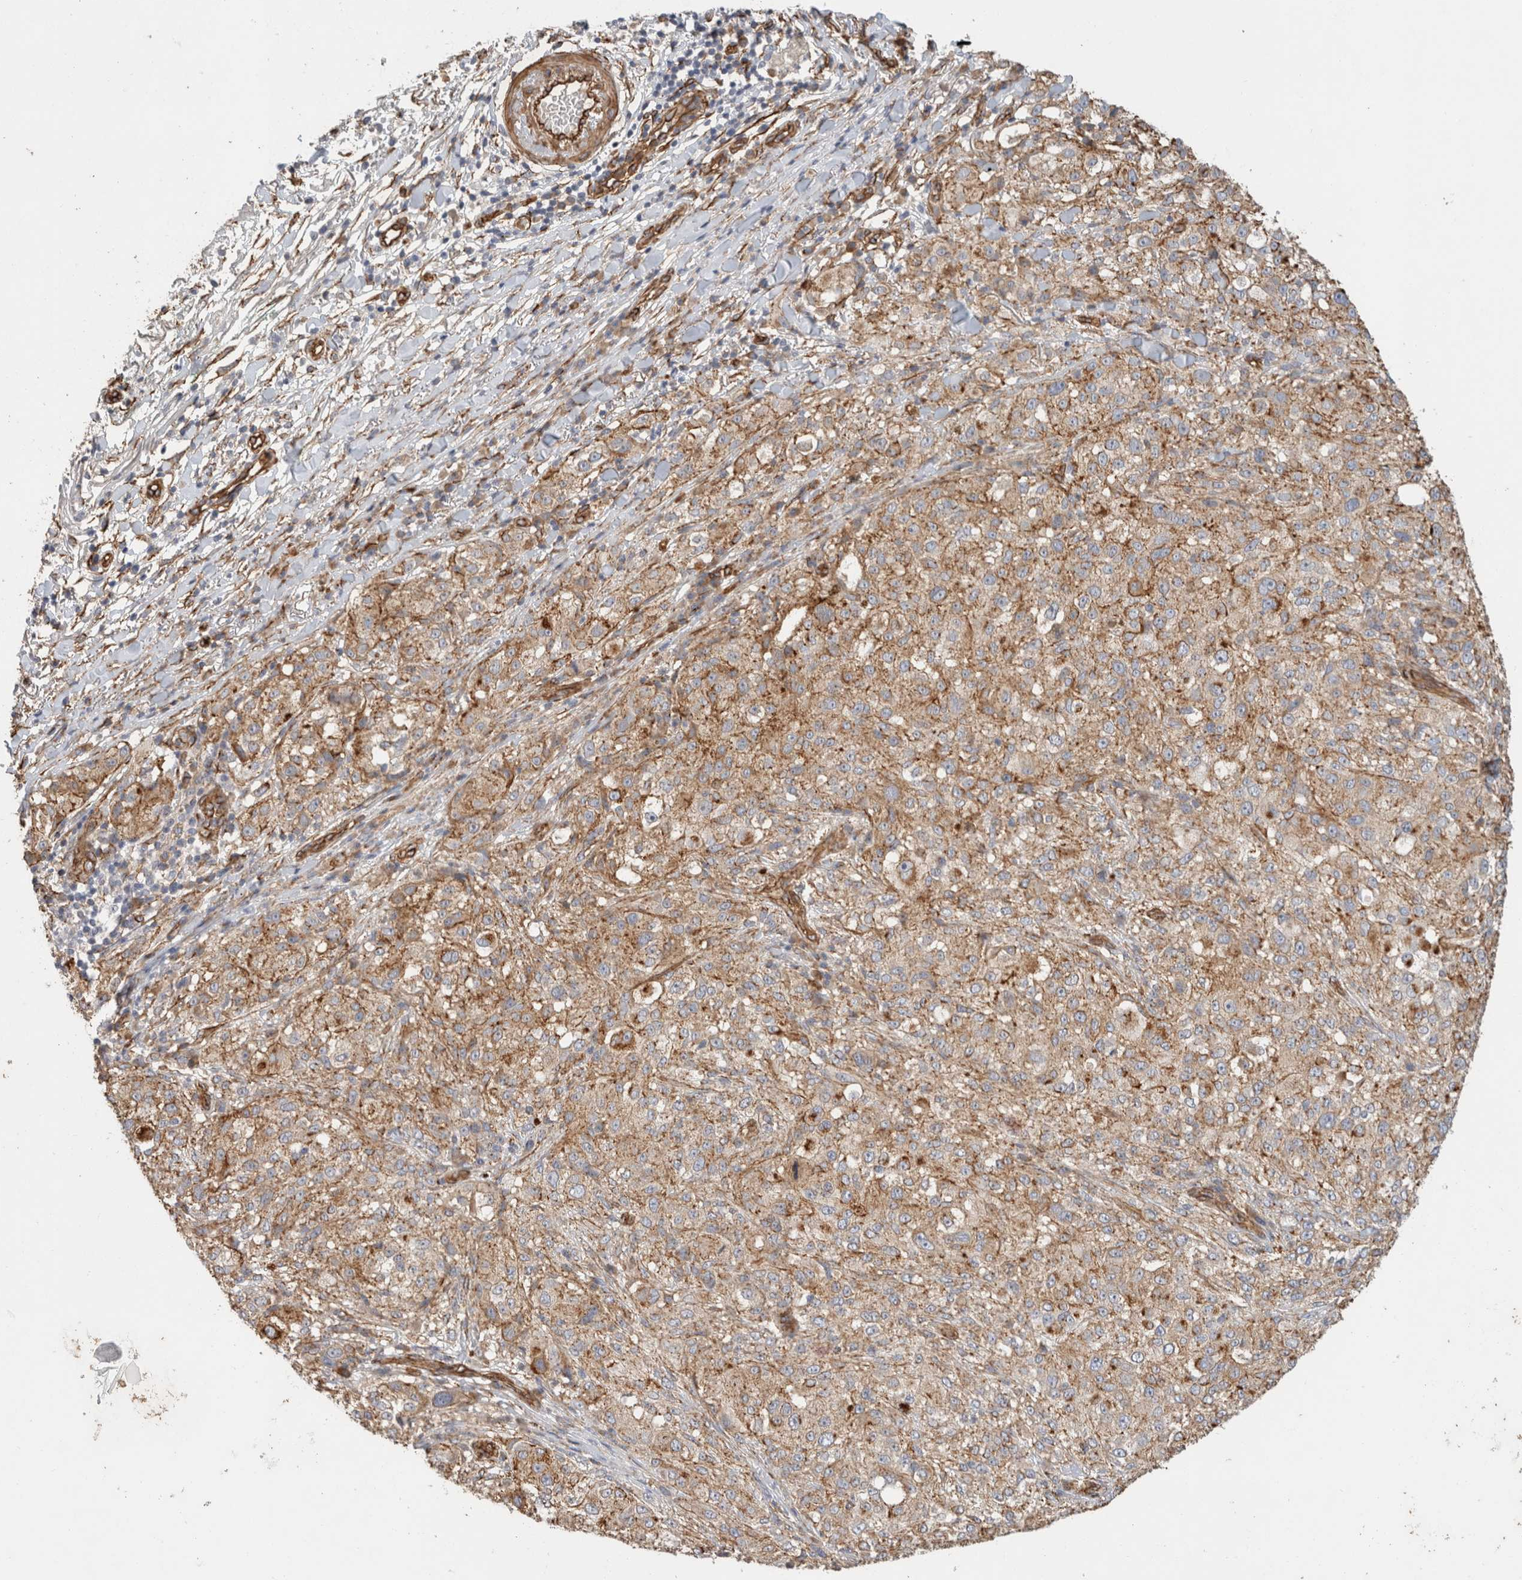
{"staining": {"intensity": "moderate", "quantity": ">75%", "location": "cytoplasmic/membranous"}, "tissue": "melanoma", "cell_type": "Tumor cells", "image_type": "cancer", "snomed": [{"axis": "morphology", "description": "Necrosis, NOS"}, {"axis": "morphology", "description": "Malignant melanoma, NOS"}, {"axis": "topography", "description": "Skin"}], "caption": "Immunohistochemistry (IHC) (DAB (3,3'-diaminobenzidine)) staining of human melanoma exhibits moderate cytoplasmic/membranous protein positivity in approximately >75% of tumor cells. (brown staining indicates protein expression, while blue staining denotes nuclei).", "gene": "JMJD4", "patient": {"sex": "female", "age": 87}}